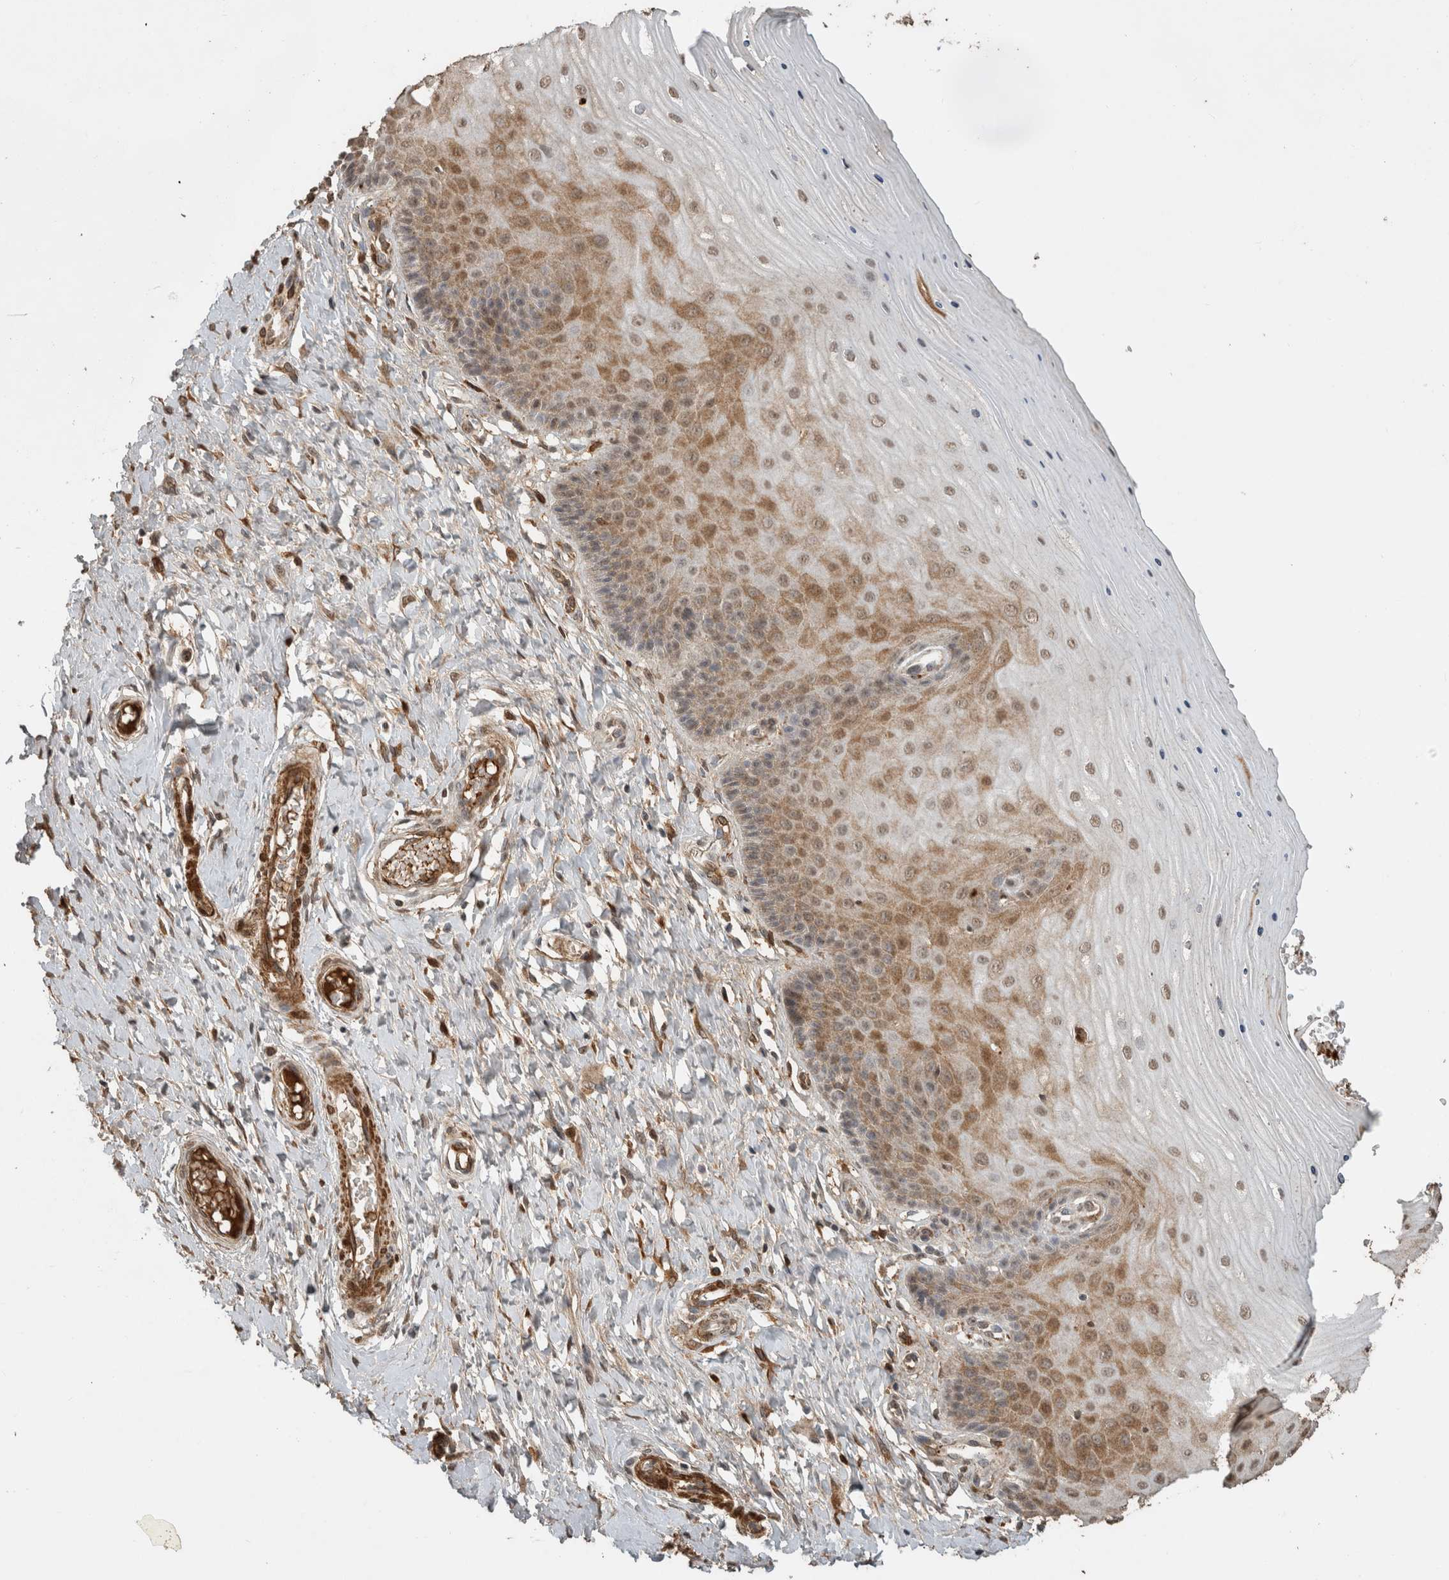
{"staining": {"intensity": "moderate", "quantity": "25%-75%", "location": "cytoplasmic/membranous"}, "tissue": "cervix", "cell_type": "Glandular cells", "image_type": "normal", "snomed": [{"axis": "morphology", "description": "Normal tissue, NOS"}, {"axis": "topography", "description": "Cervix"}], "caption": "A photomicrograph showing moderate cytoplasmic/membranous positivity in approximately 25%-75% of glandular cells in unremarkable cervix, as visualized by brown immunohistochemical staining.", "gene": "FAM3A", "patient": {"sex": "female", "age": 55}}